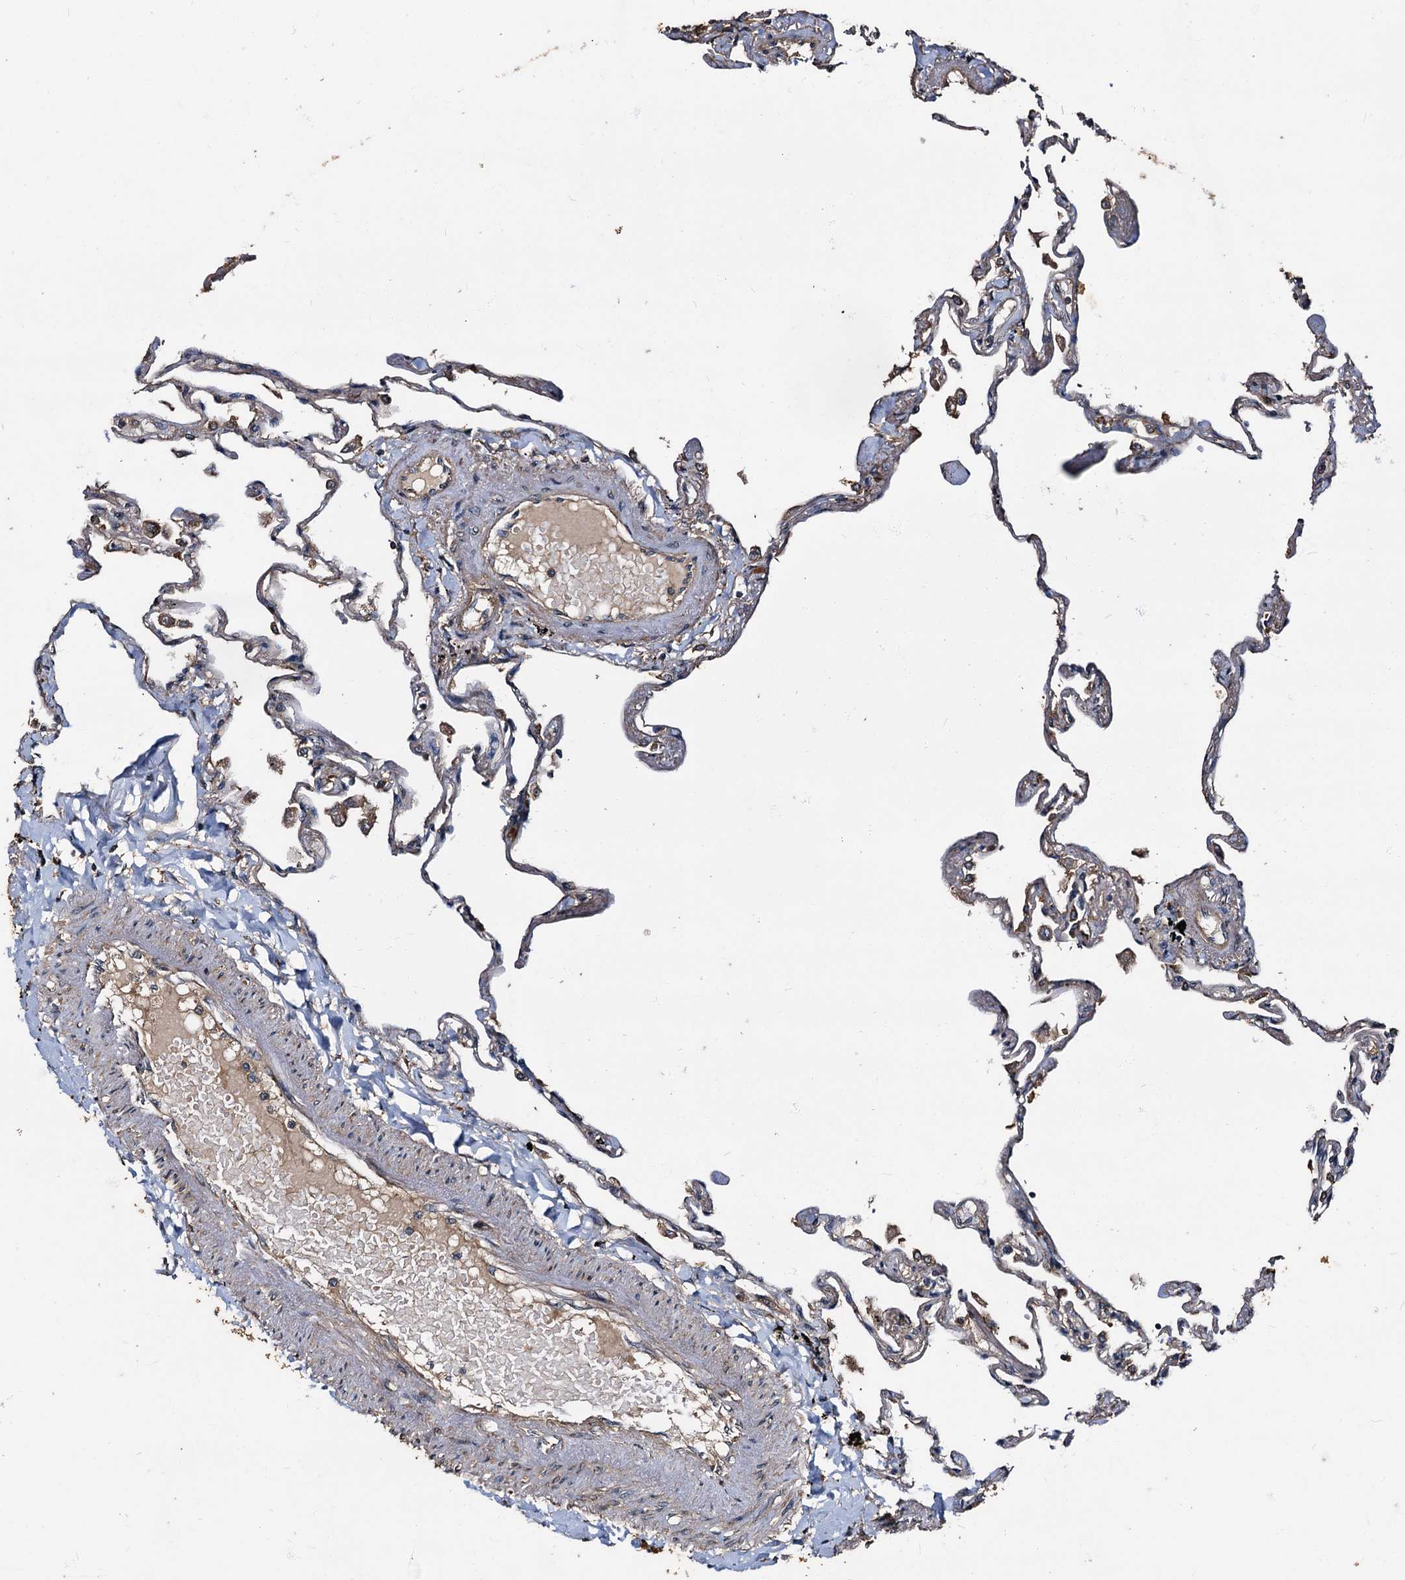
{"staining": {"intensity": "moderate", "quantity": "<25%", "location": "cytoplasmic/membranous"}, "tissue": "lung", "cell_type": "Alveolar cells", "image_type": "normal", "snomed": [{"axis": "morphology", "description": "Normal tissue, NOS"}, {"axis": "topography", "description": "Lung"}], "caption": "Immunohistochemical staining of benign lung exhibits moderate cytoplasmic/membranous protein staining in about <25% of alveolar cells.", "gene": "PEX5", "patient": {"sex": "female", "age": 67}}